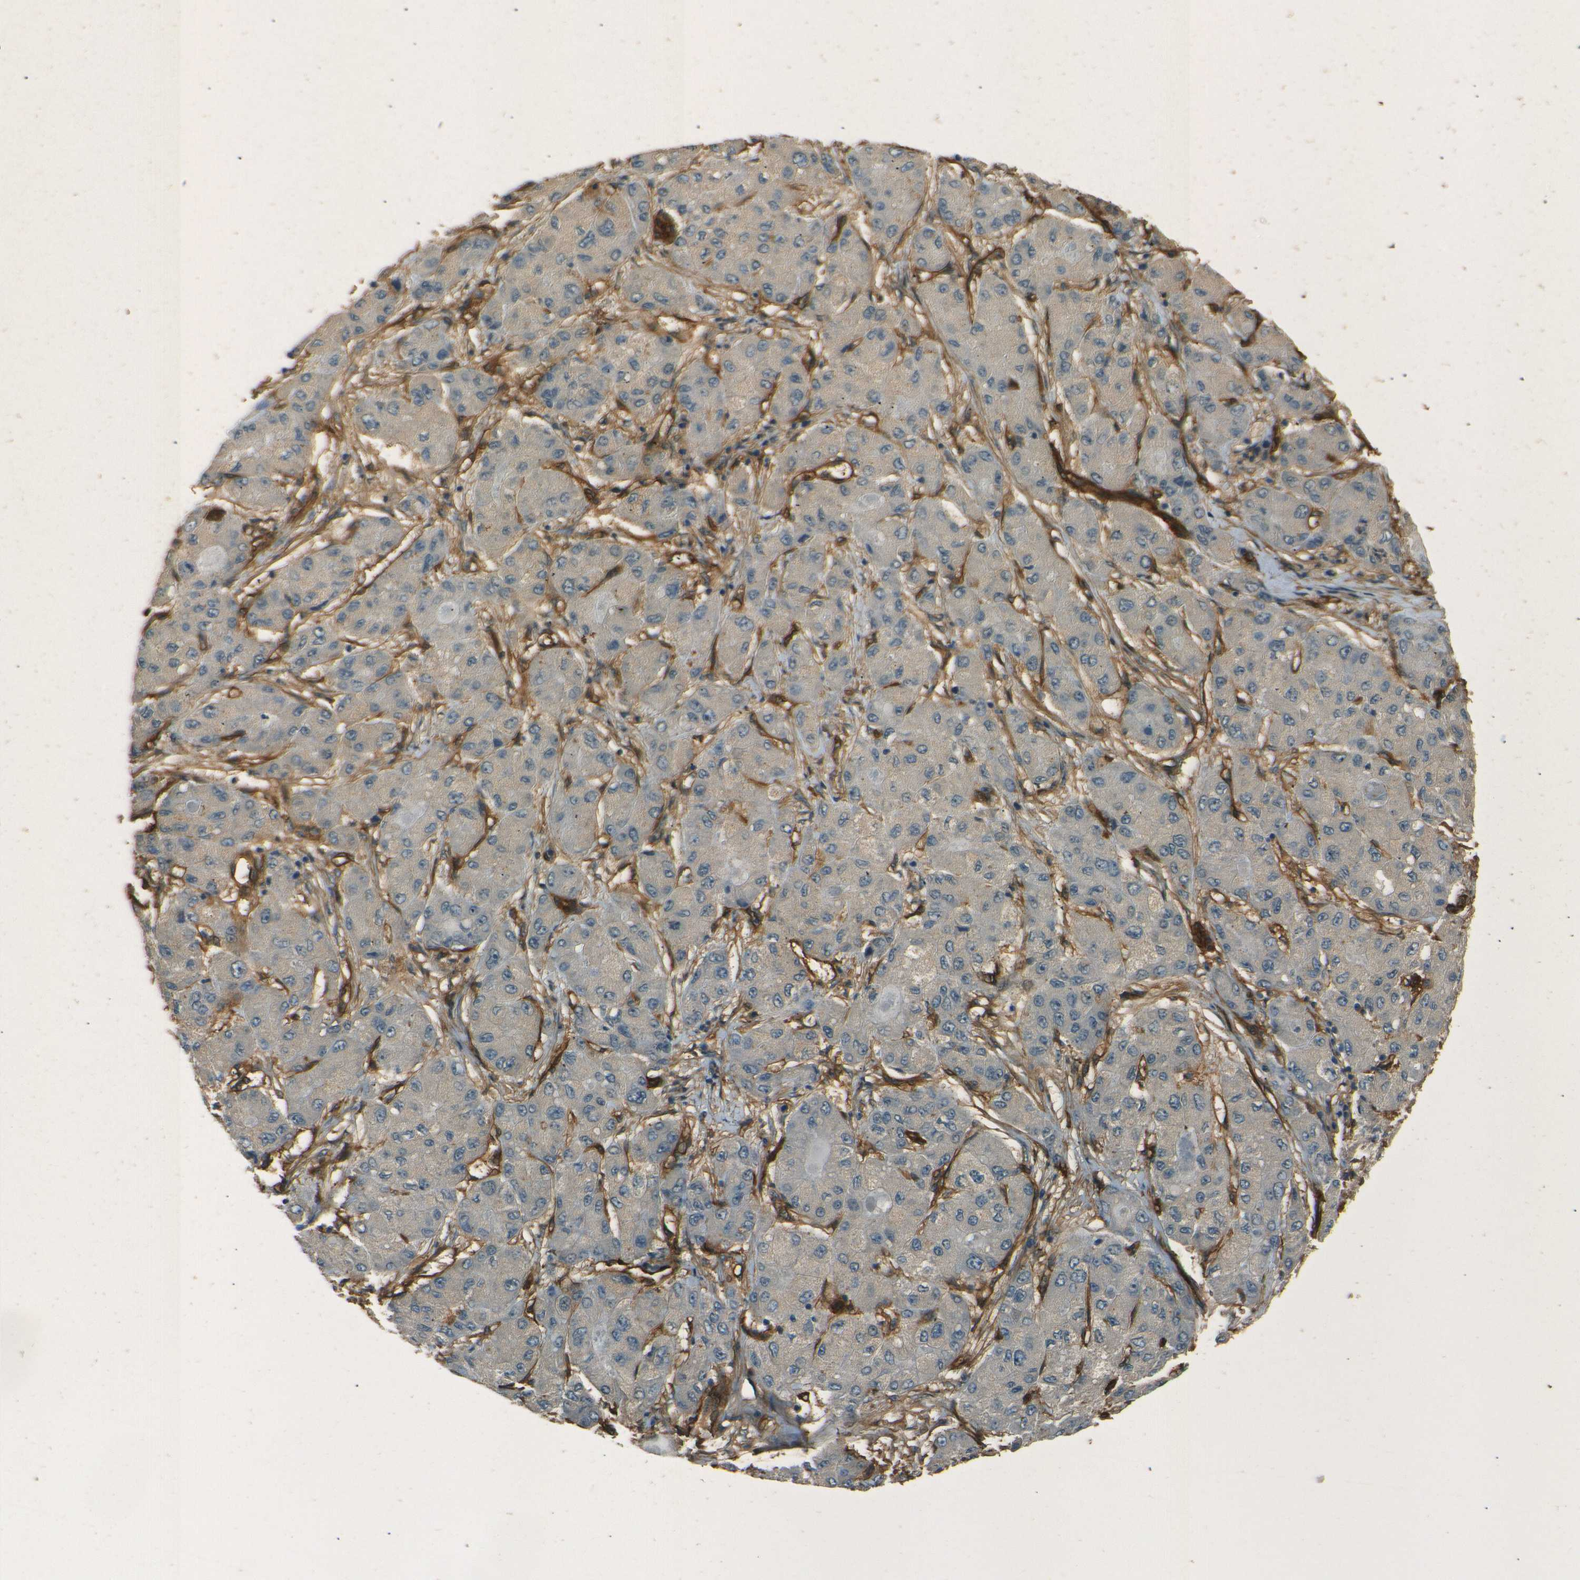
{"staining": {"intensity": "weak", "quantity": ">75%", "location": "cytoplasmic/membranous"}, "tissue": "liver cancer", "cell_type": "Tumor cells", "image_type": "cancer", "snomed": [{"axis": "morphology", "description": "Carcinoma, Hepatocellular, NOS"}, {"axis": "topography", "description": "Liver"}], "caption": "Immunohistochemical staining of liver hepatocellular carcinoma displays low levels of weak cytoplasmic/membranous staining in about >75% of tumor cells.", "gene": "ENTPD1", "patient": {"sex": "male", "age": 80}}